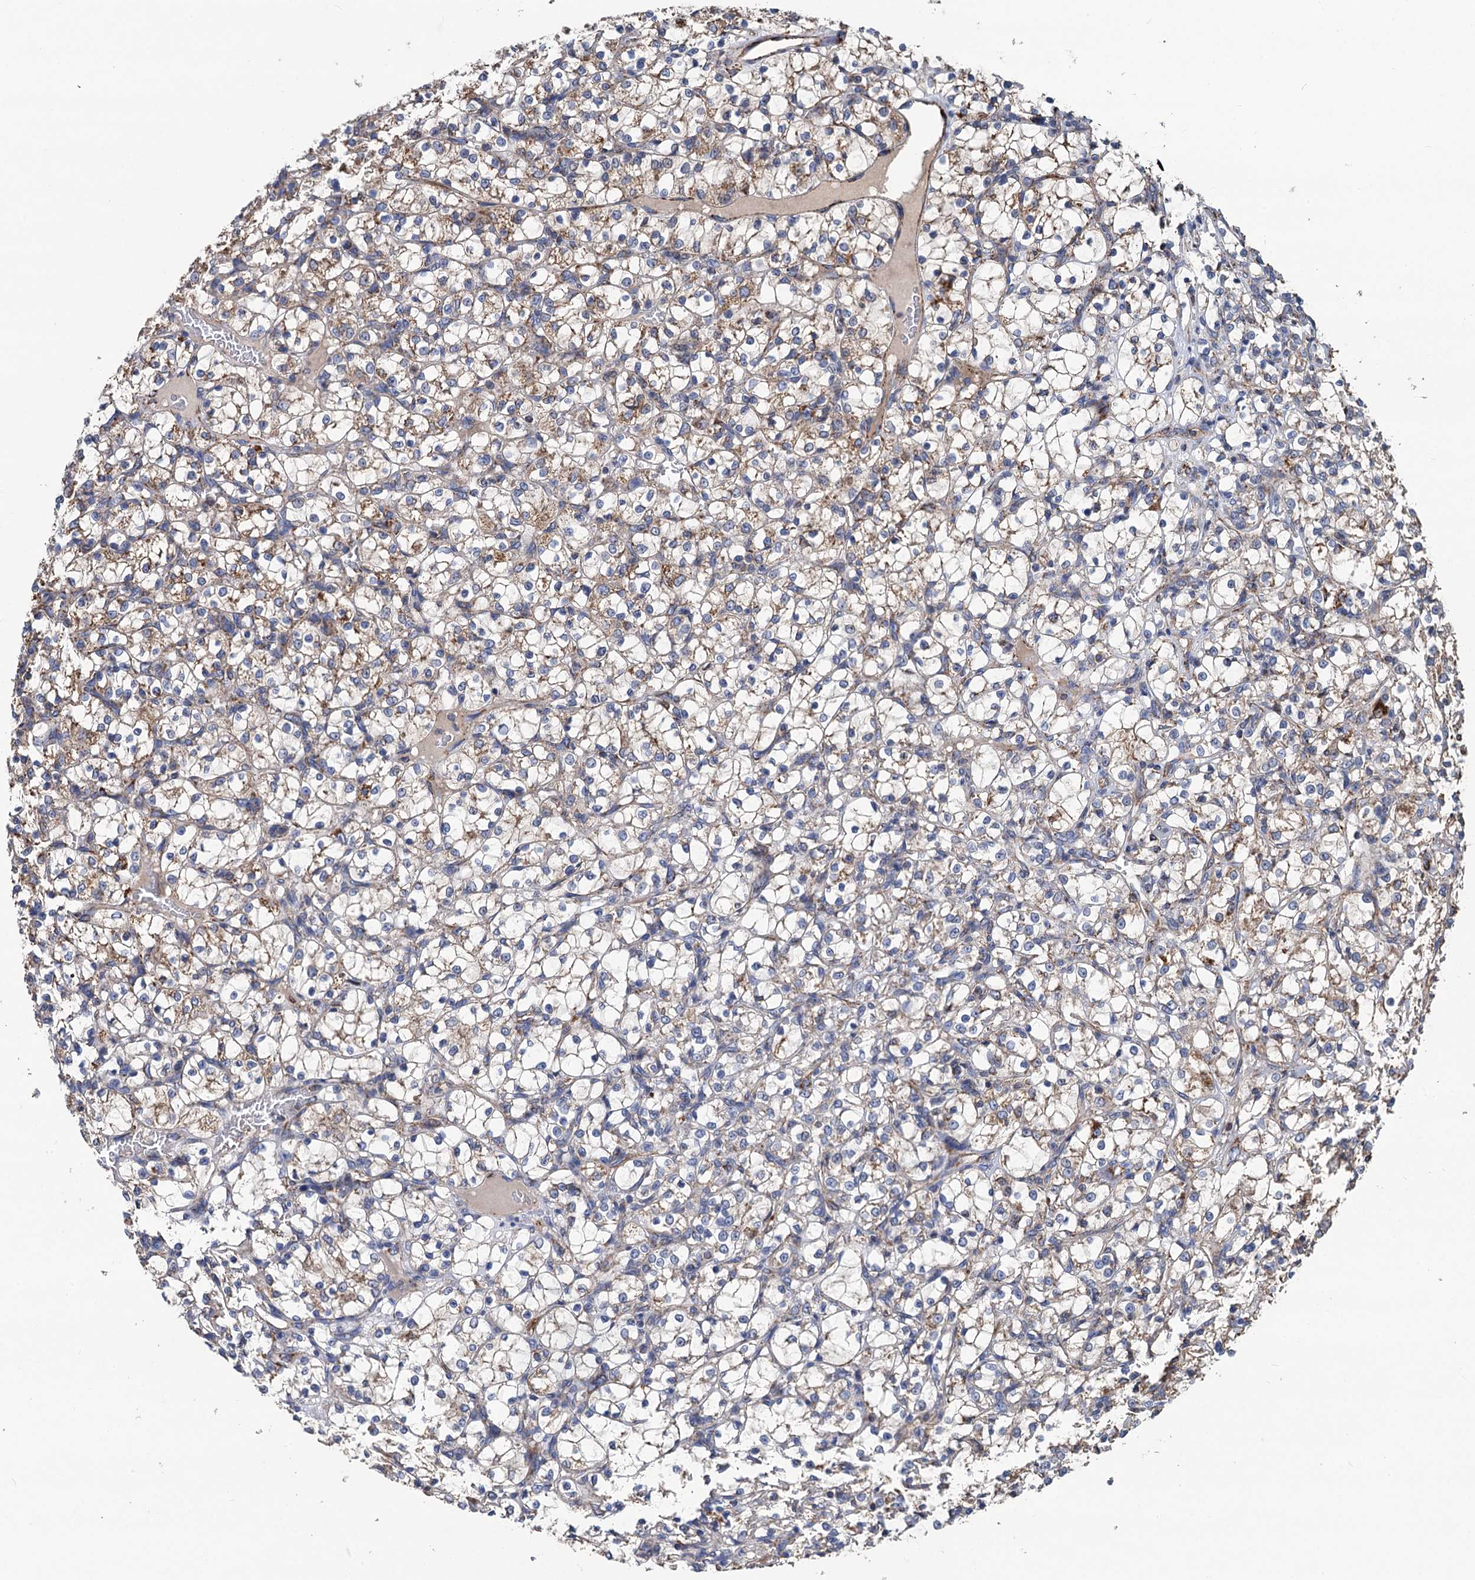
{"staining": {"intensity": "moderate", "quantity": "25%-75%", "location": "cytoplasmic/membranous"}, "tissue": "renal cancer", "cell_type": "Tumor cells", "image_type": "cancer", "snomed": [{"axis": "morphology", "description": "Adenocarcinoma, NOS"}, {"axis": "topography", "description": "Kidney"}], "caption": "Protein staining by immunohistochemistry exhibits moderate cytoplasmic/membranous positivity in approximately 25%-75% of tumor cells in adenocarcinoma (renal).", "gene": "DGLUCY", "patient": {"sex": "female", "age": 69}}